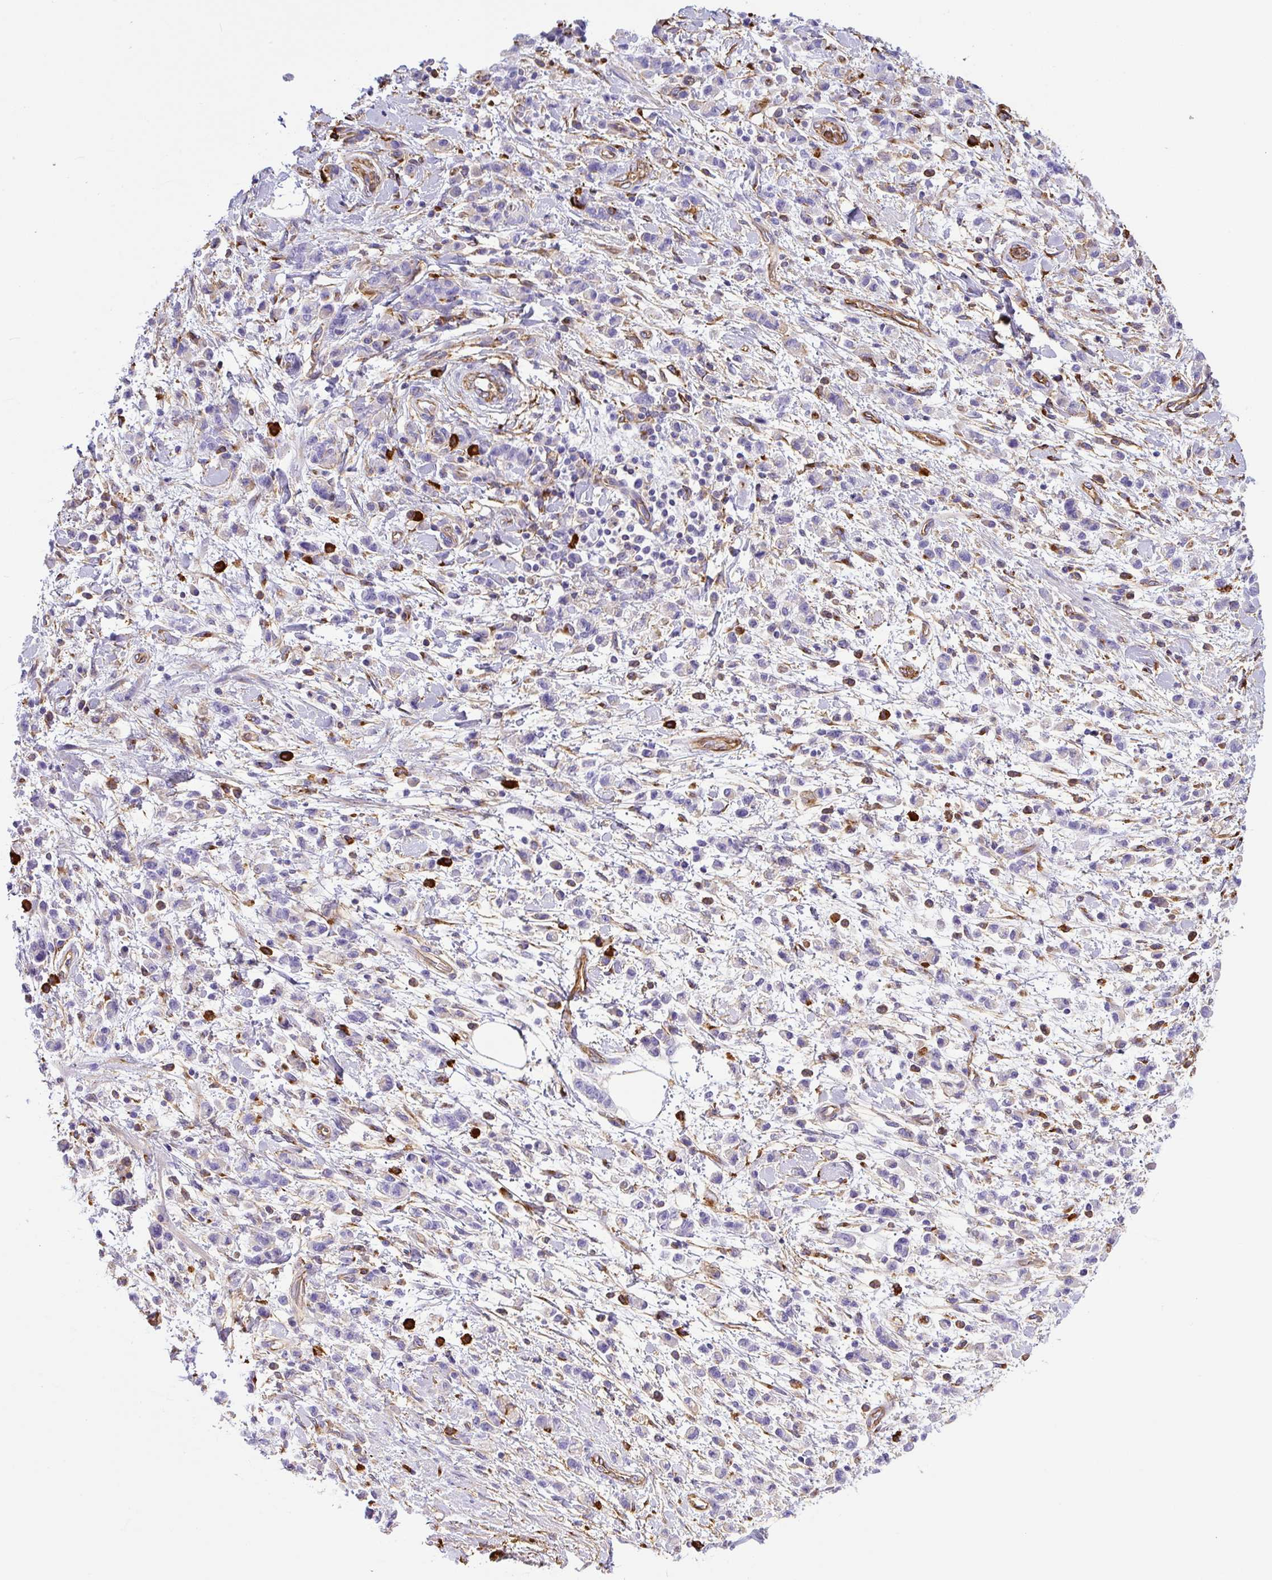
{"staining": {"intensity": "negative", "quantity": "none", "location": "none"}, "tissue": "stomach cancer", "cell_type": "Tumor cells", "image_type": "cancer", "snomed": [{"axis": "morphology", "description": "Adenocarcinoma, NOS"}, {"axis": "topography", "description": "Stomach"}], "caption": "High power microscopy histopathology image of an immunohistochemistry histopathology image of stomach adenocarcinoma, revealing no significant expression in tumor cells.", "gene": "MAGEB5", "patient": {"sex": "male", "age": 76}}